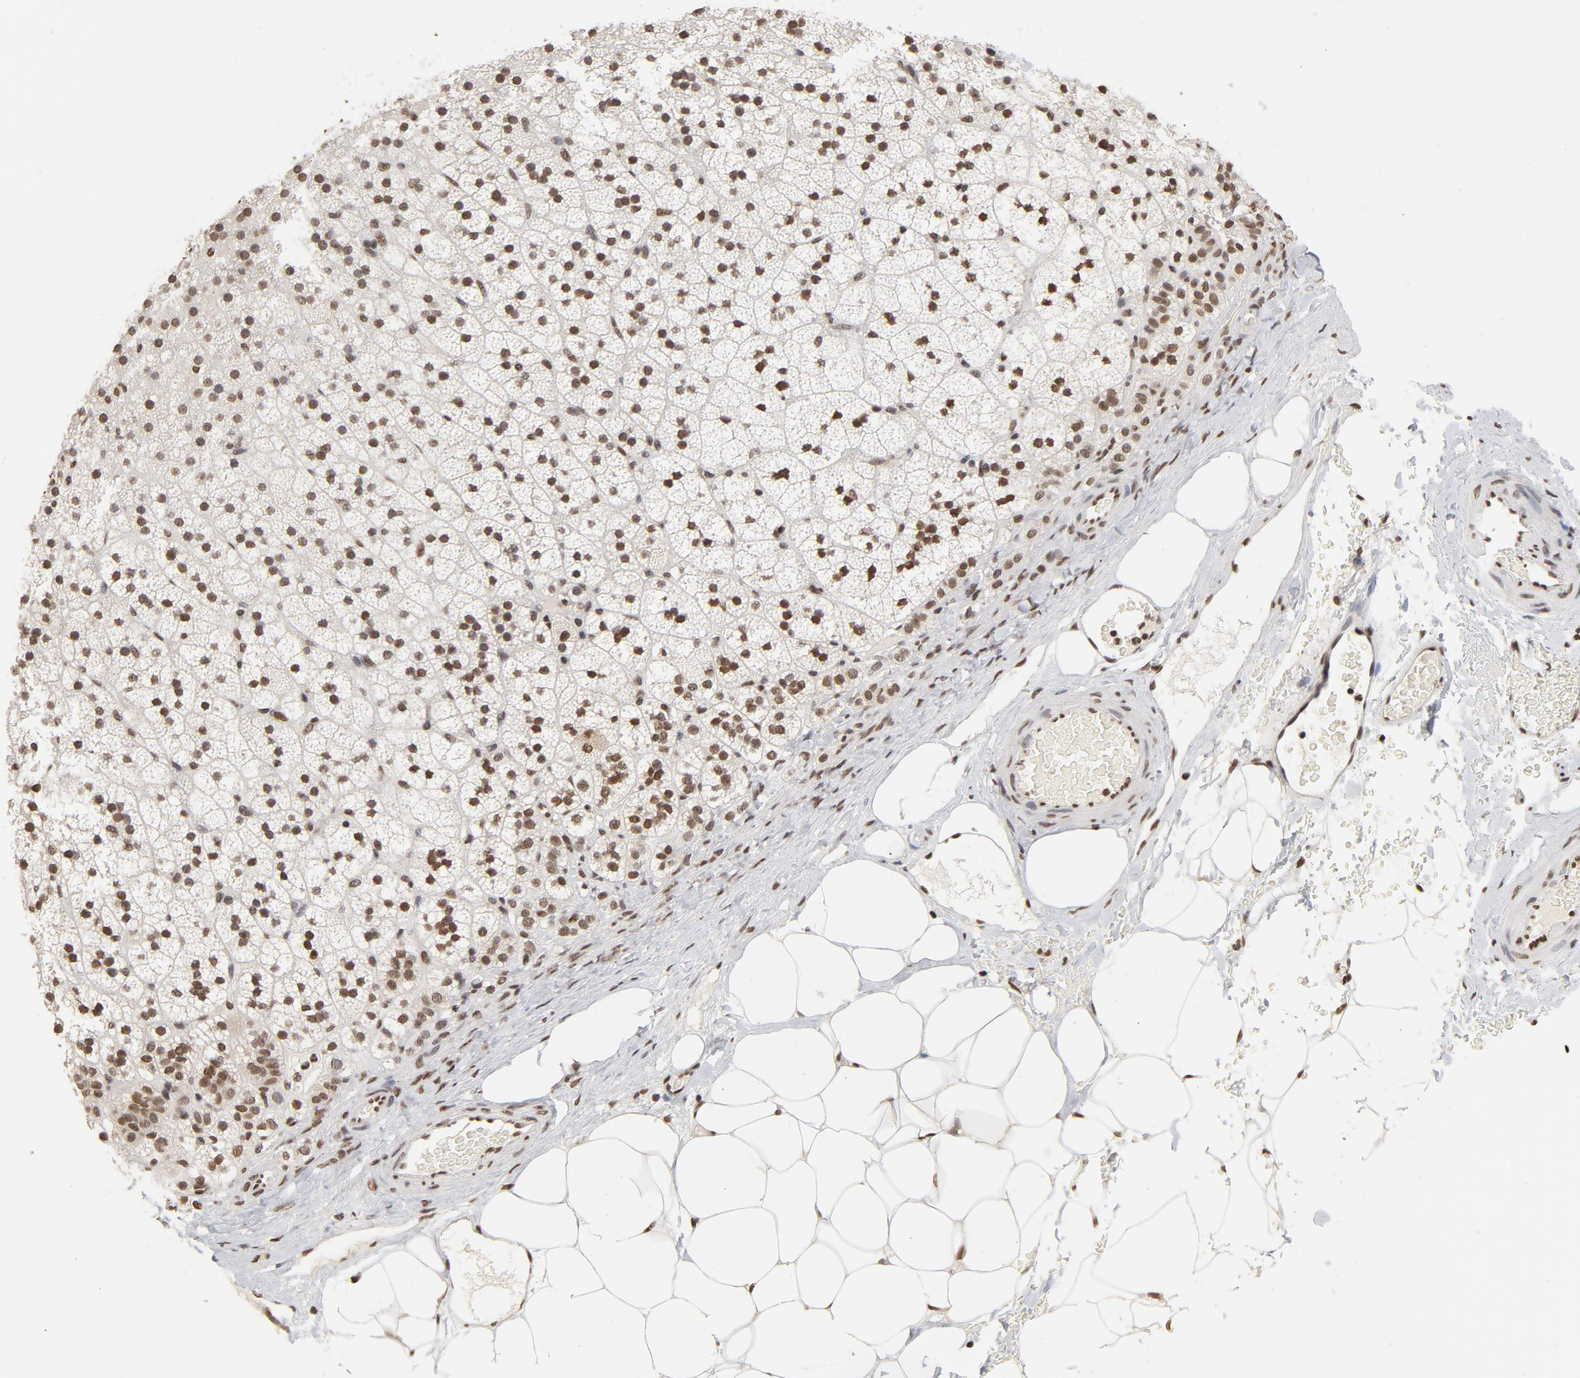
{"staining": {"intensity": "strong", "quantity": ">75%", "location": "cytoplasmic/membranous,nuclear"}, "tissue": "adrenal gland", "cell_type": "Glandular cells", "image_type": "normal", "snomed": [{"axis": "morphology", "description": "Normal tissue, NOS"}, {"axis": "topography", "description": "Adrenal gland"}], "caption": "Immunohistochemistry (IHC) of unremarkable human adrenal gland shows high levels of strong cytoplasmic/membranous,nuclear positivity in approximately >75% of glandular cells.", "gene": "TP53BP1", "patient": {"sex": "male", "age": 35}}